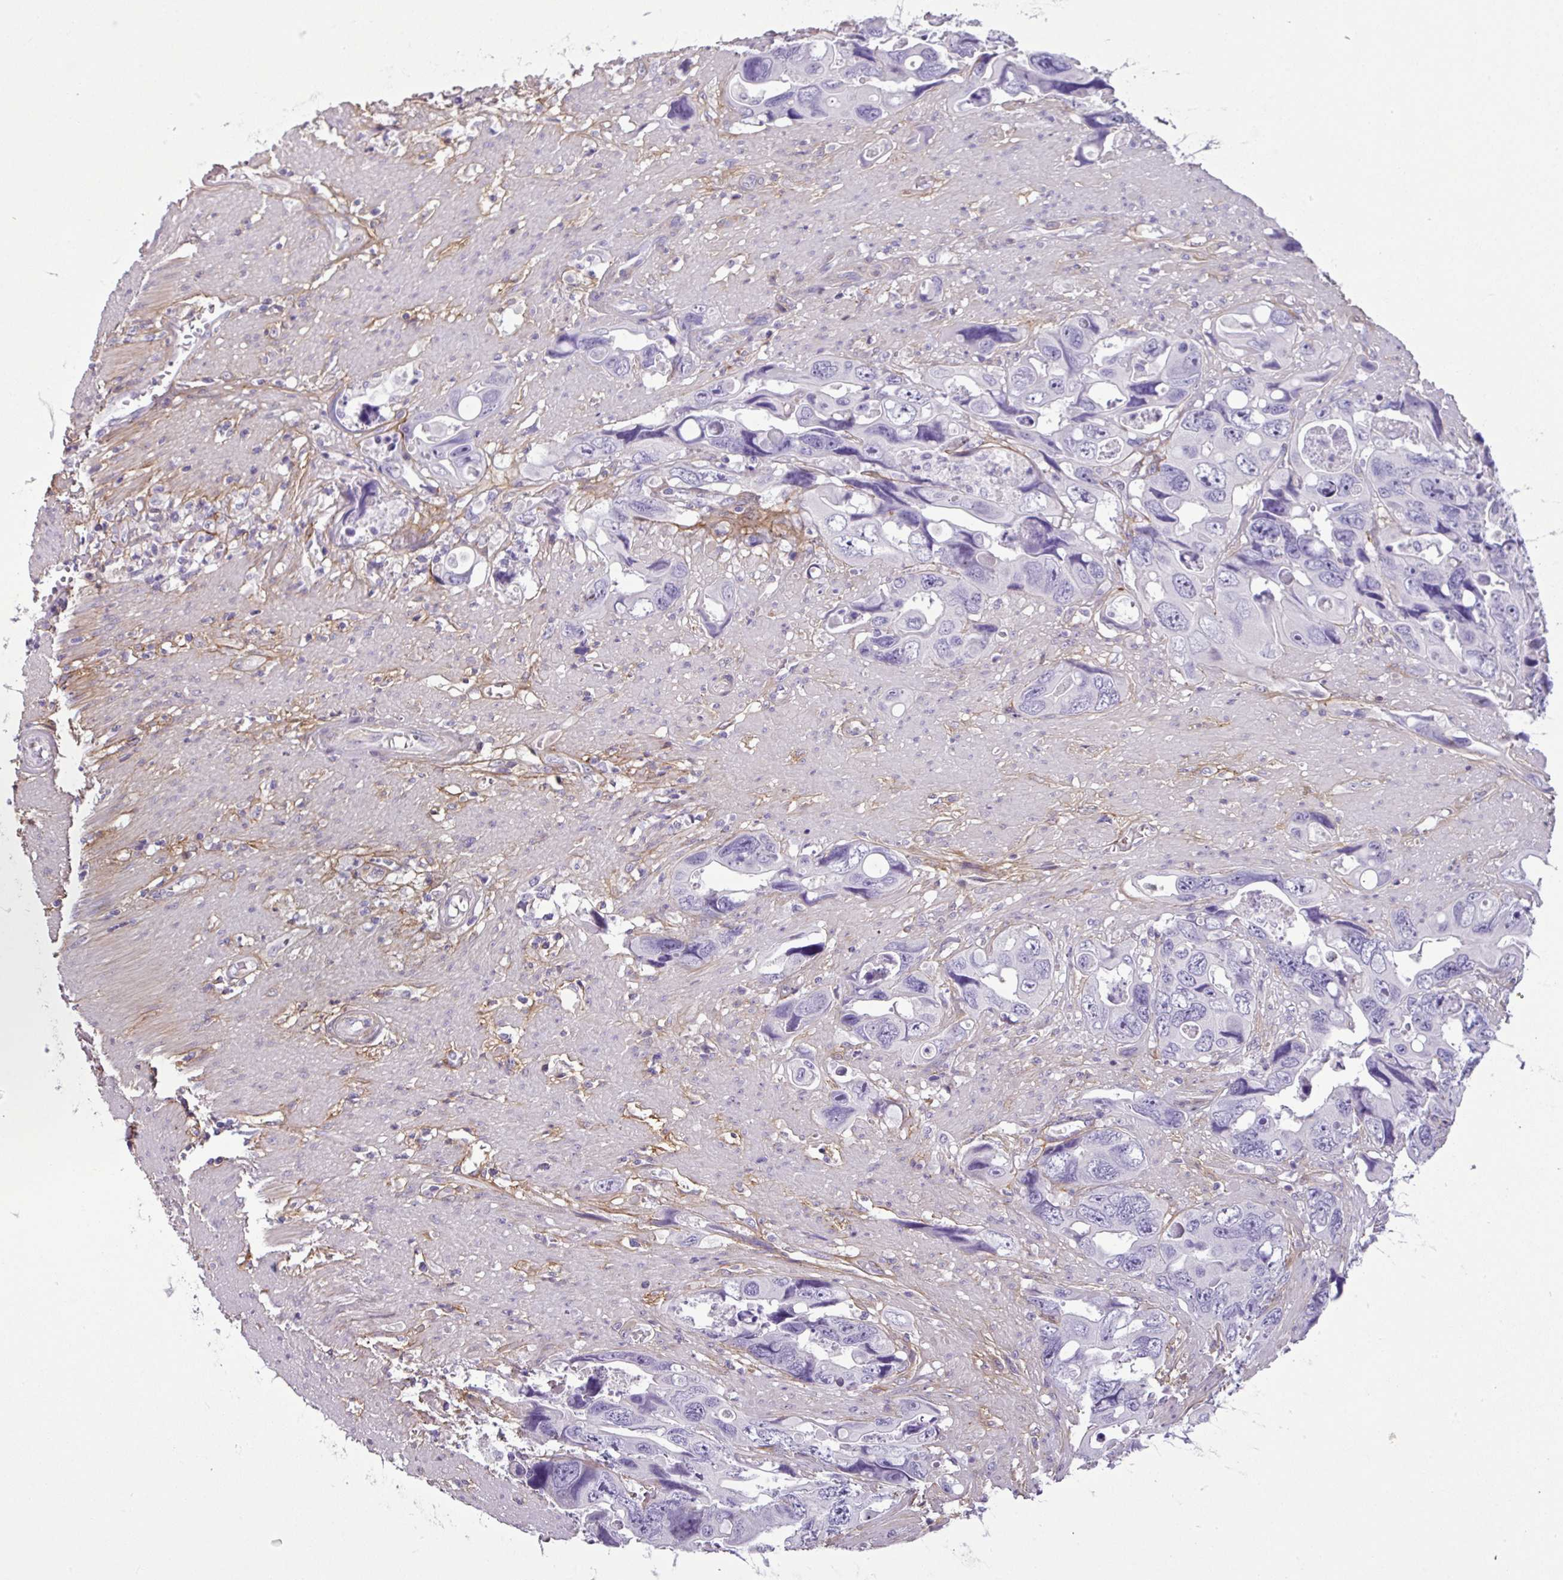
{"staining": {"intensity": "negative", "quantity": "none", "location": "none"}, "tissue": "colorectal cancer", "cell_type": "Tumor cells", "image_type": "cancer", "snomed": [{"axis": "morphology", "description": "Adenocarcinoma, NOS"}, {"axis": "topography", "description": "Rectum"}], "caption": "Protein analysis of colorectal cancer (adenocarcinoma) displays no significant positivity in tumor cells.", "gene": "PARD6G", "patient": {"sex": "male", "age": 57}}